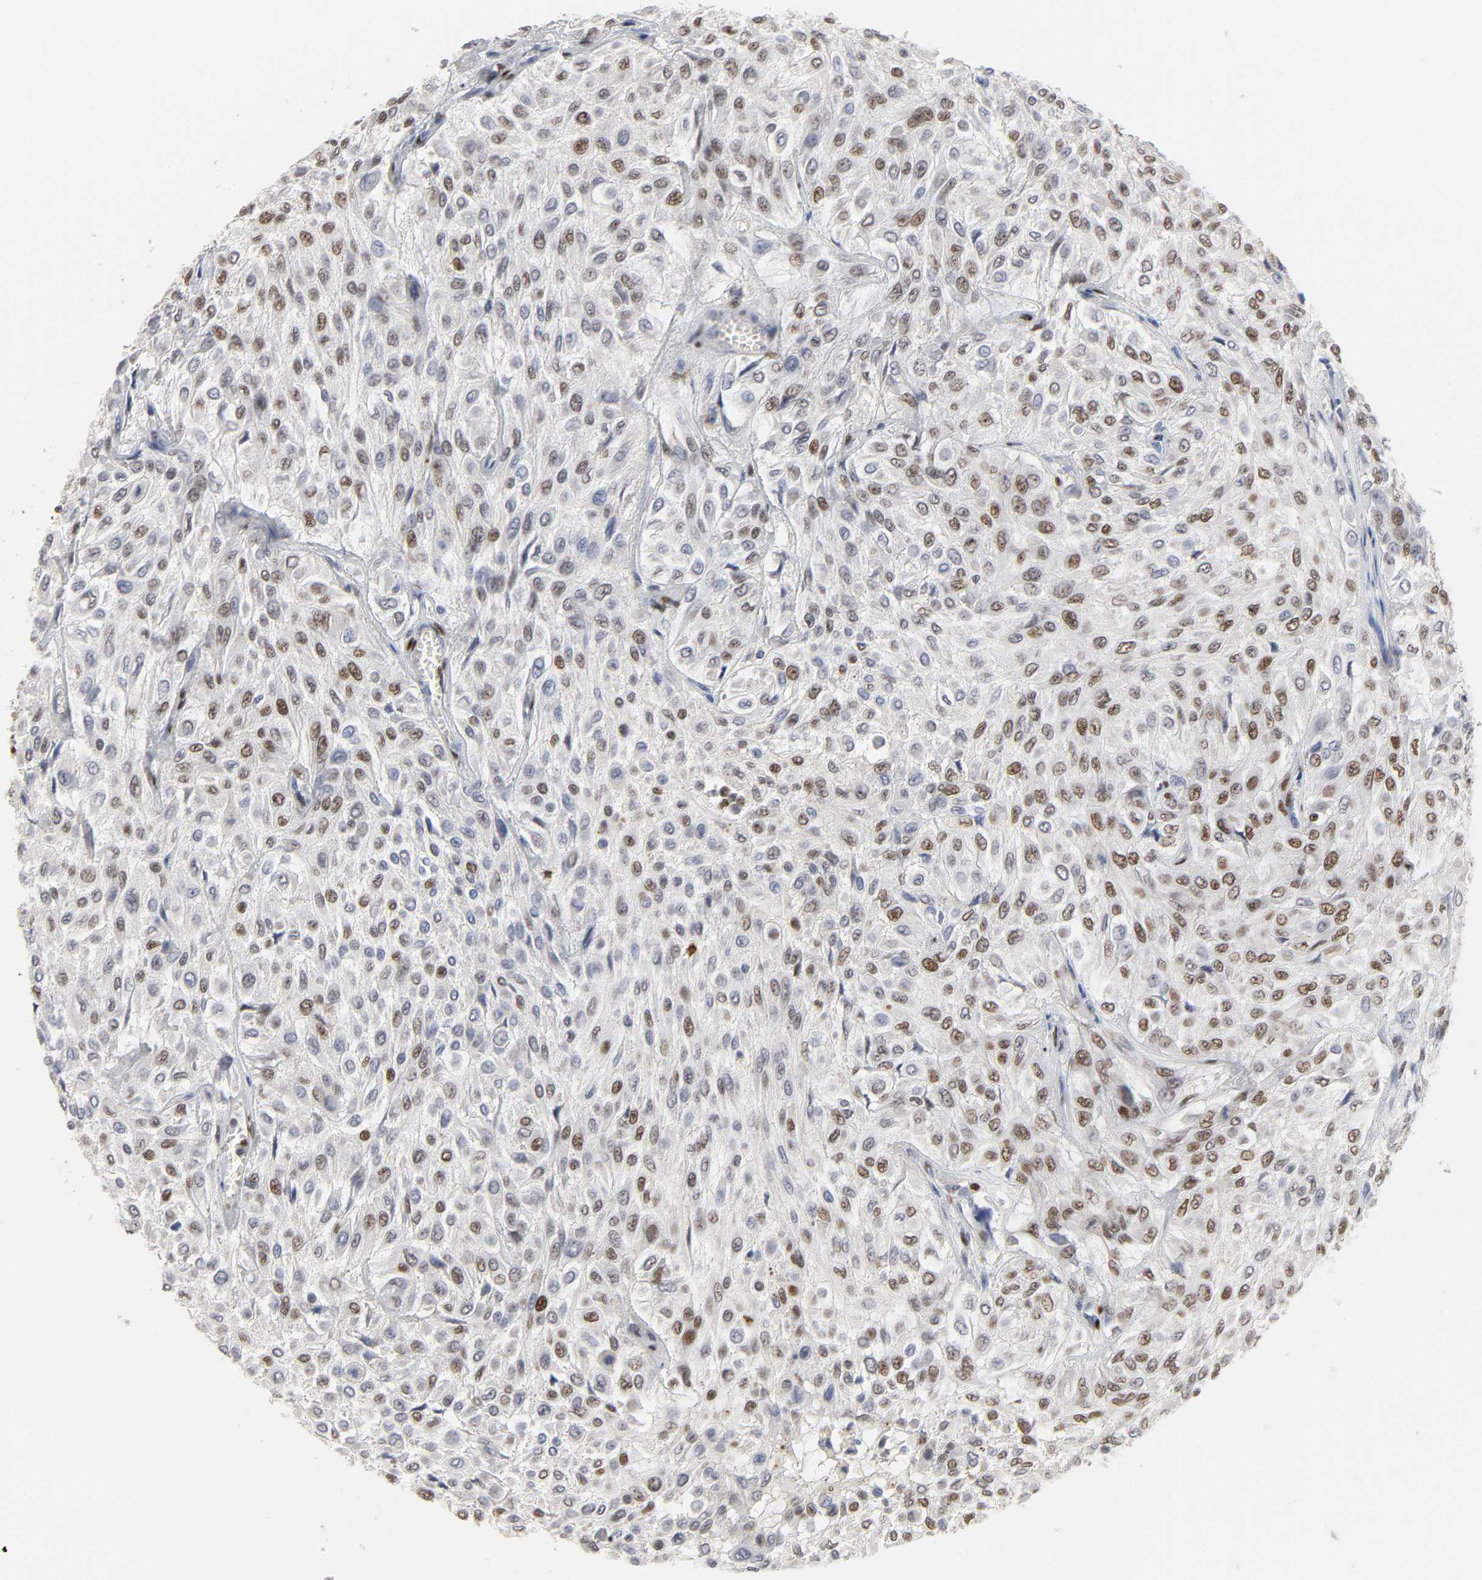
{"staining": {"intensity": "moderate", "quantity": ">75%", "location": "nuclear"}, "tissue": "urothelial cancer", "cell_type": "Tumor cells", "image_type": "cancer", "snomed": [{"axis": "morphology", "description": "Urothelial carcinoma, High grade"}, {"axis": "topography", "description": "Urinary bladder"}], "caption": "This is an image of immunohistochemistry (IHC) staining of urothelial cancer, which shows moderate positivity in the nuclear of tumor cells.", "gene": "CREBBP", "patient": {"sex": "male", "age": 57}}